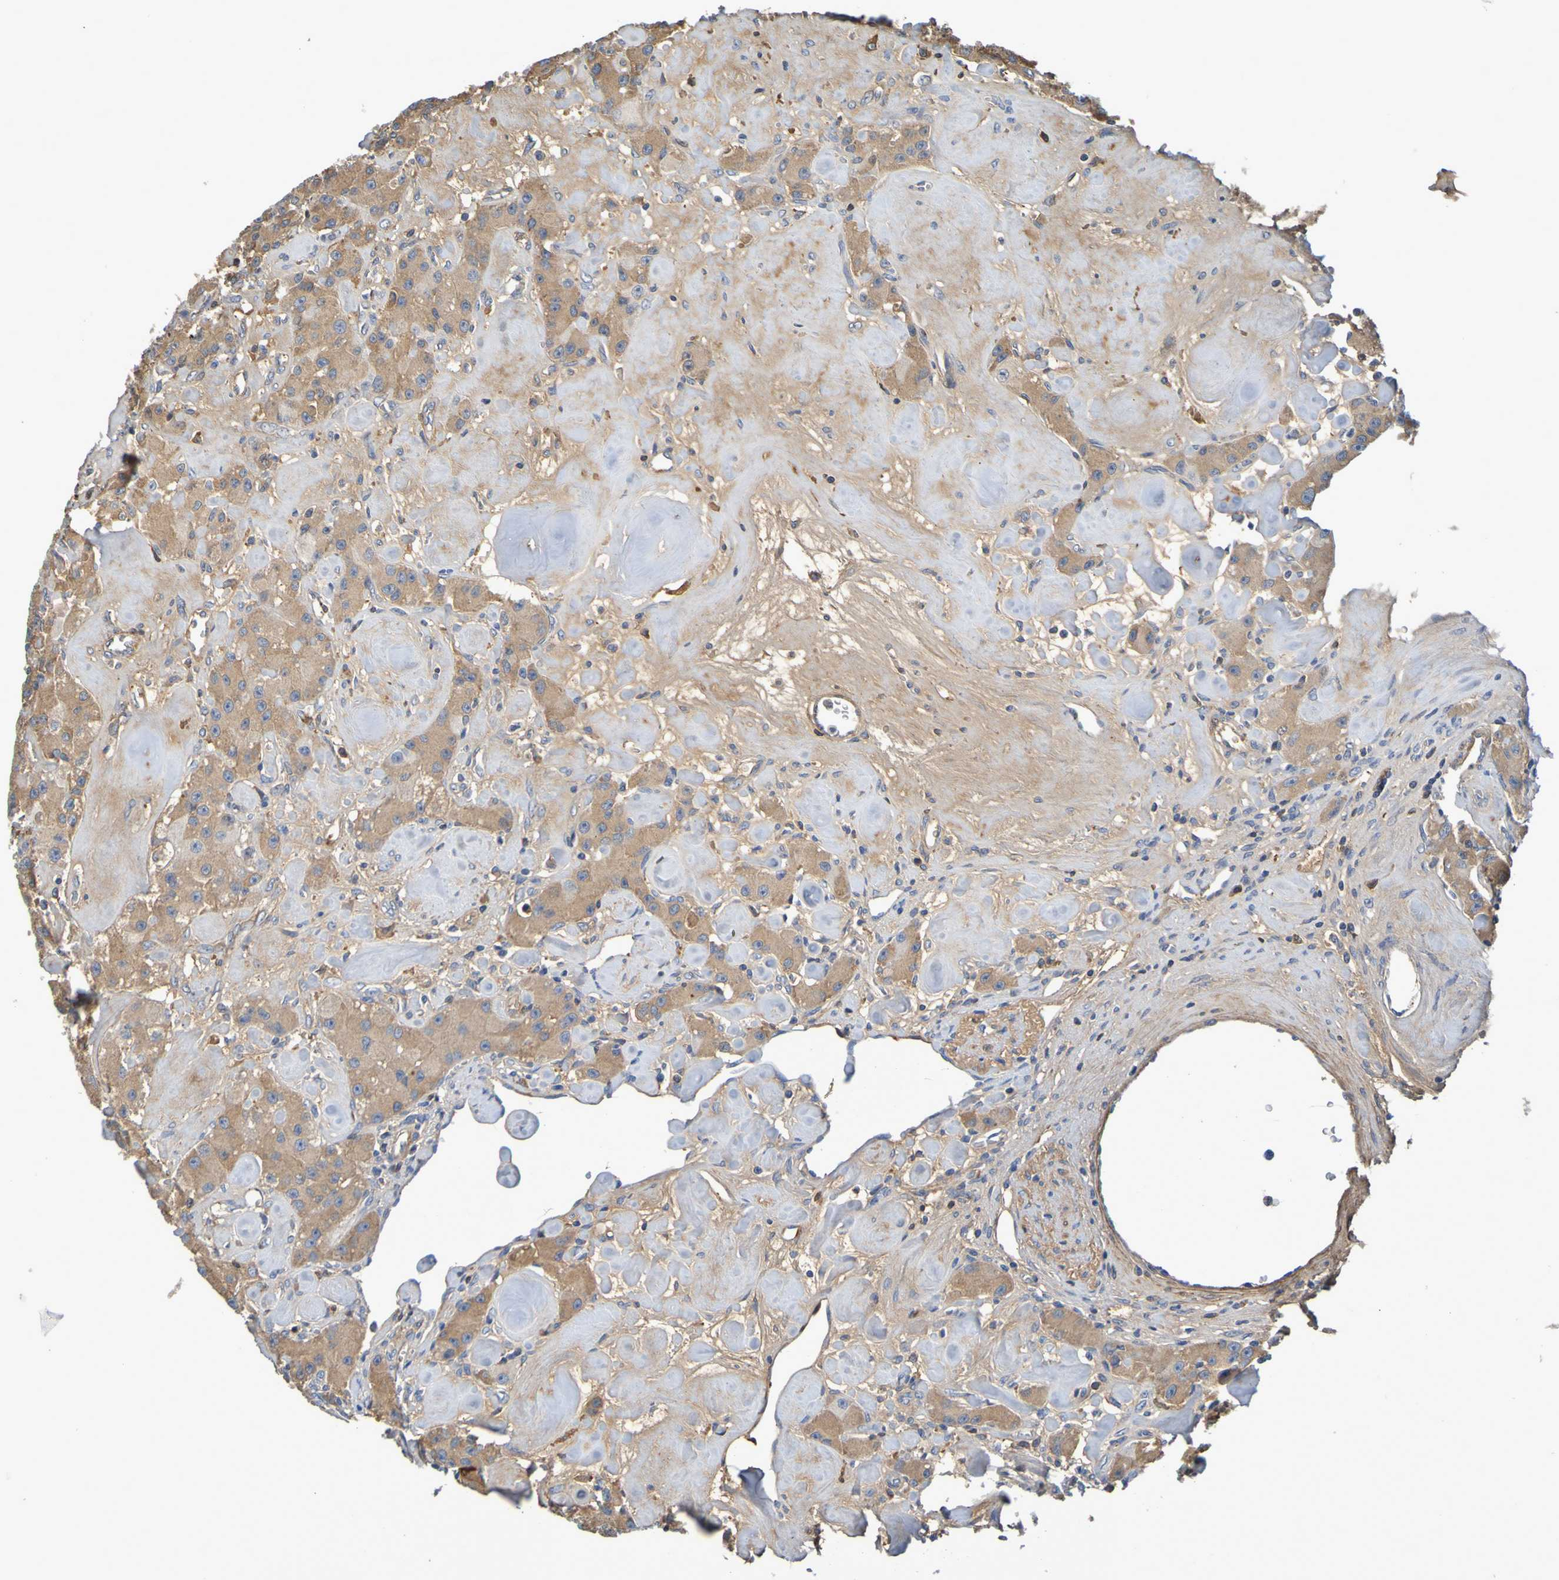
{"staining": {"intensity": "moderate", "quantity": ">75%", "location": "cytoplasmic/membranous"}, "tissue": "carcinoid", "cell_type": "Tumor cells", "image_type": "cancer", "snomed": [{"axis": "morphology", "description": "Carcinoid, malignant, NOS"}, {"axis": "topography", "description": "Pancreas"}], "caption": "IHC (DAB (3,3'-diaminobenzidine)) staining of carcinoid exhibits moderate cytoplasmic/membranous protein expression in approximately >75% of tumor cells. Immunohistochemistry stains the protein of interest in brown and the nuclei are stained blue.", "gene": "GAB3", "patient": {"sex": "male", "age": 41}}